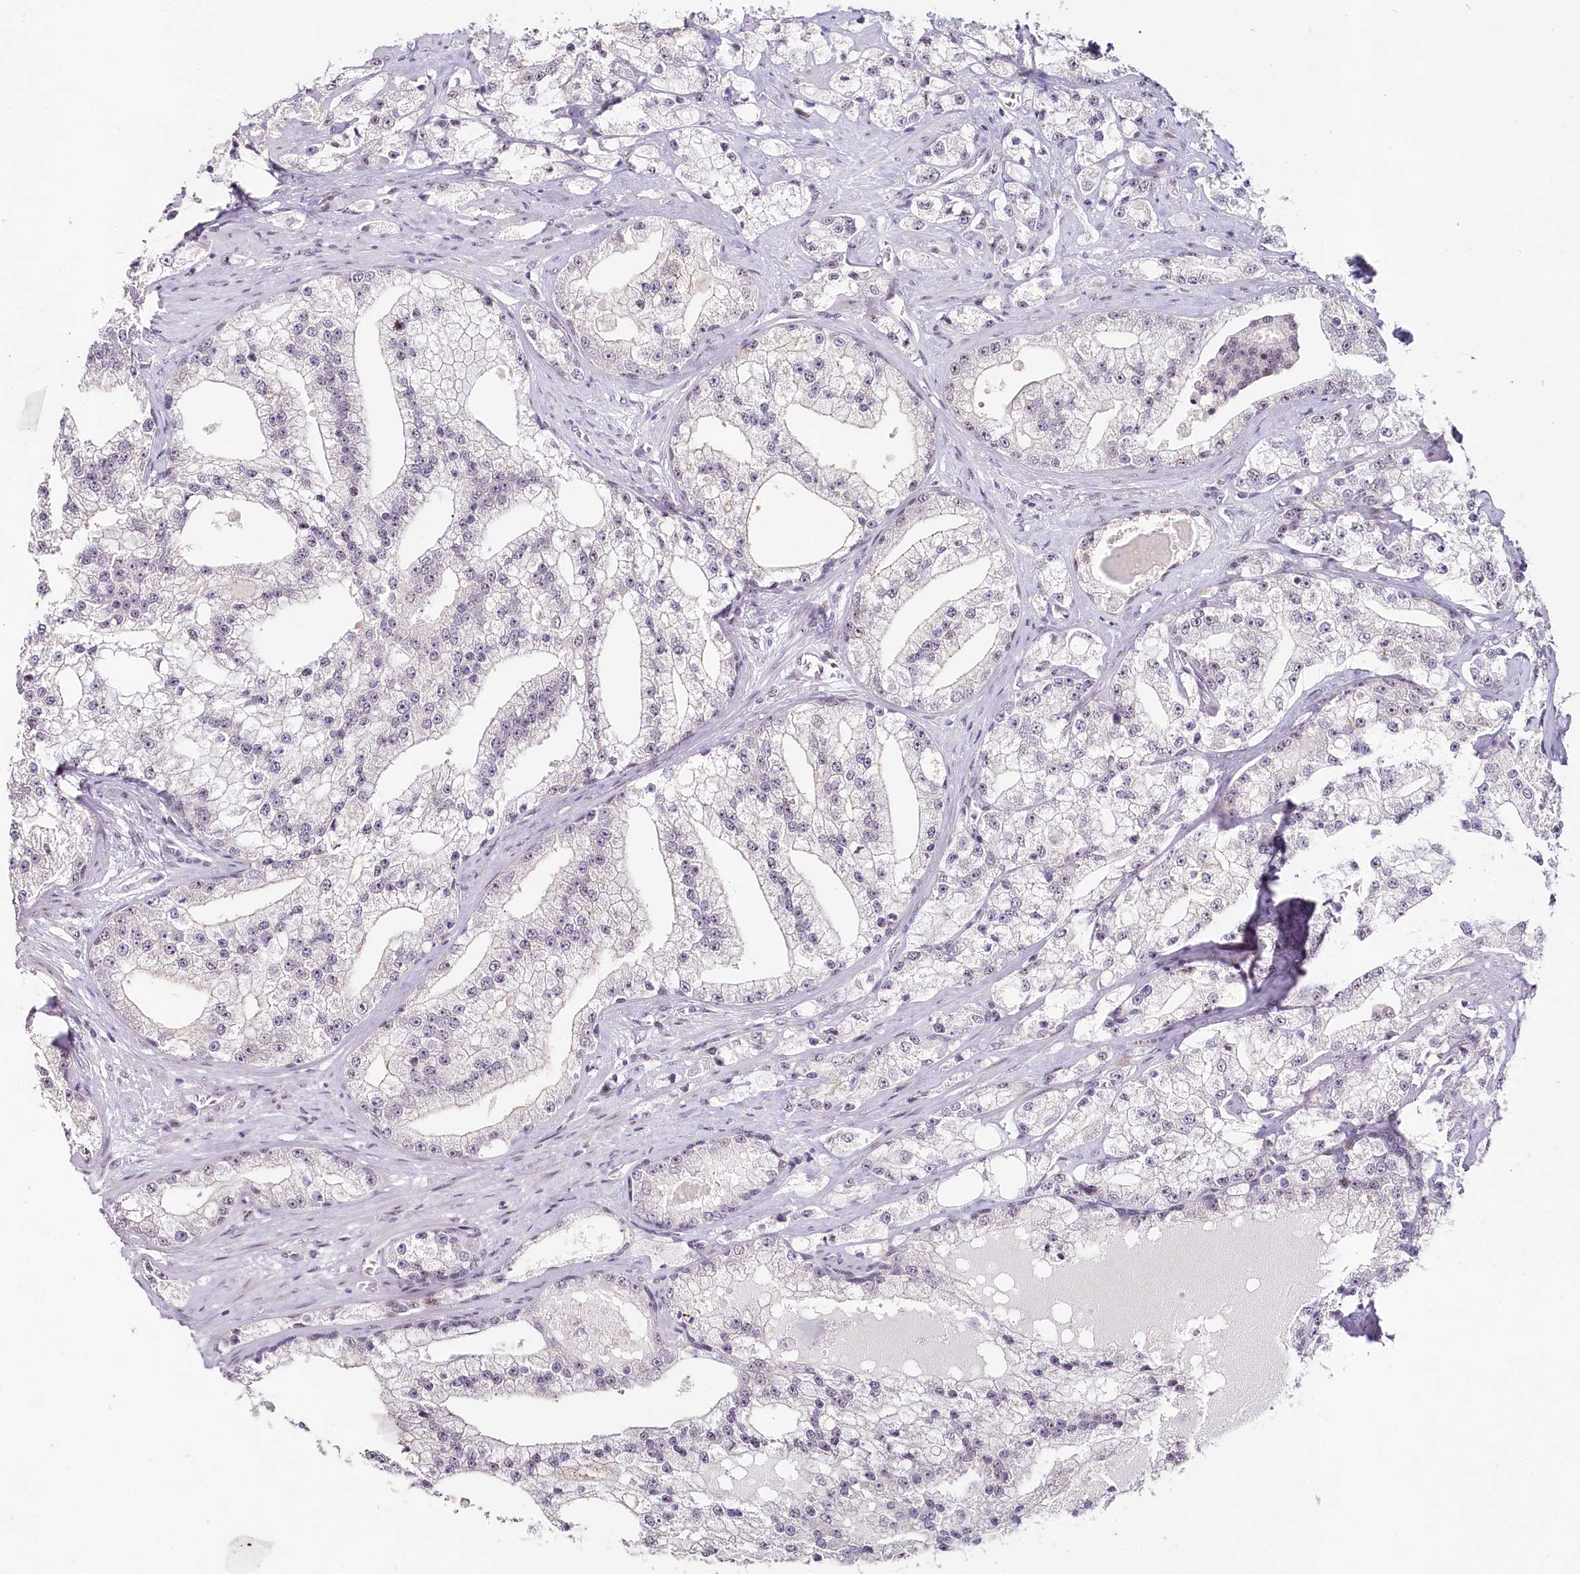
{"staining": {"intensity": "negative", "quantity": "none", "location": "none"}, "tissue": "prostate cancer", "cell_type": "Tumor cells", "image_type": "cancer", "snomed": [{"axis": "morphology", "description": "Adenocarcinoma, High grade"}, {"axis": "topography", "description": "Prostate"}], "caption": "Histopathology image shows no protein staining in tumor cells of prostate cancer tissue.", "gene": "HPD", "patient": {"sex": "male", "age": 64}}